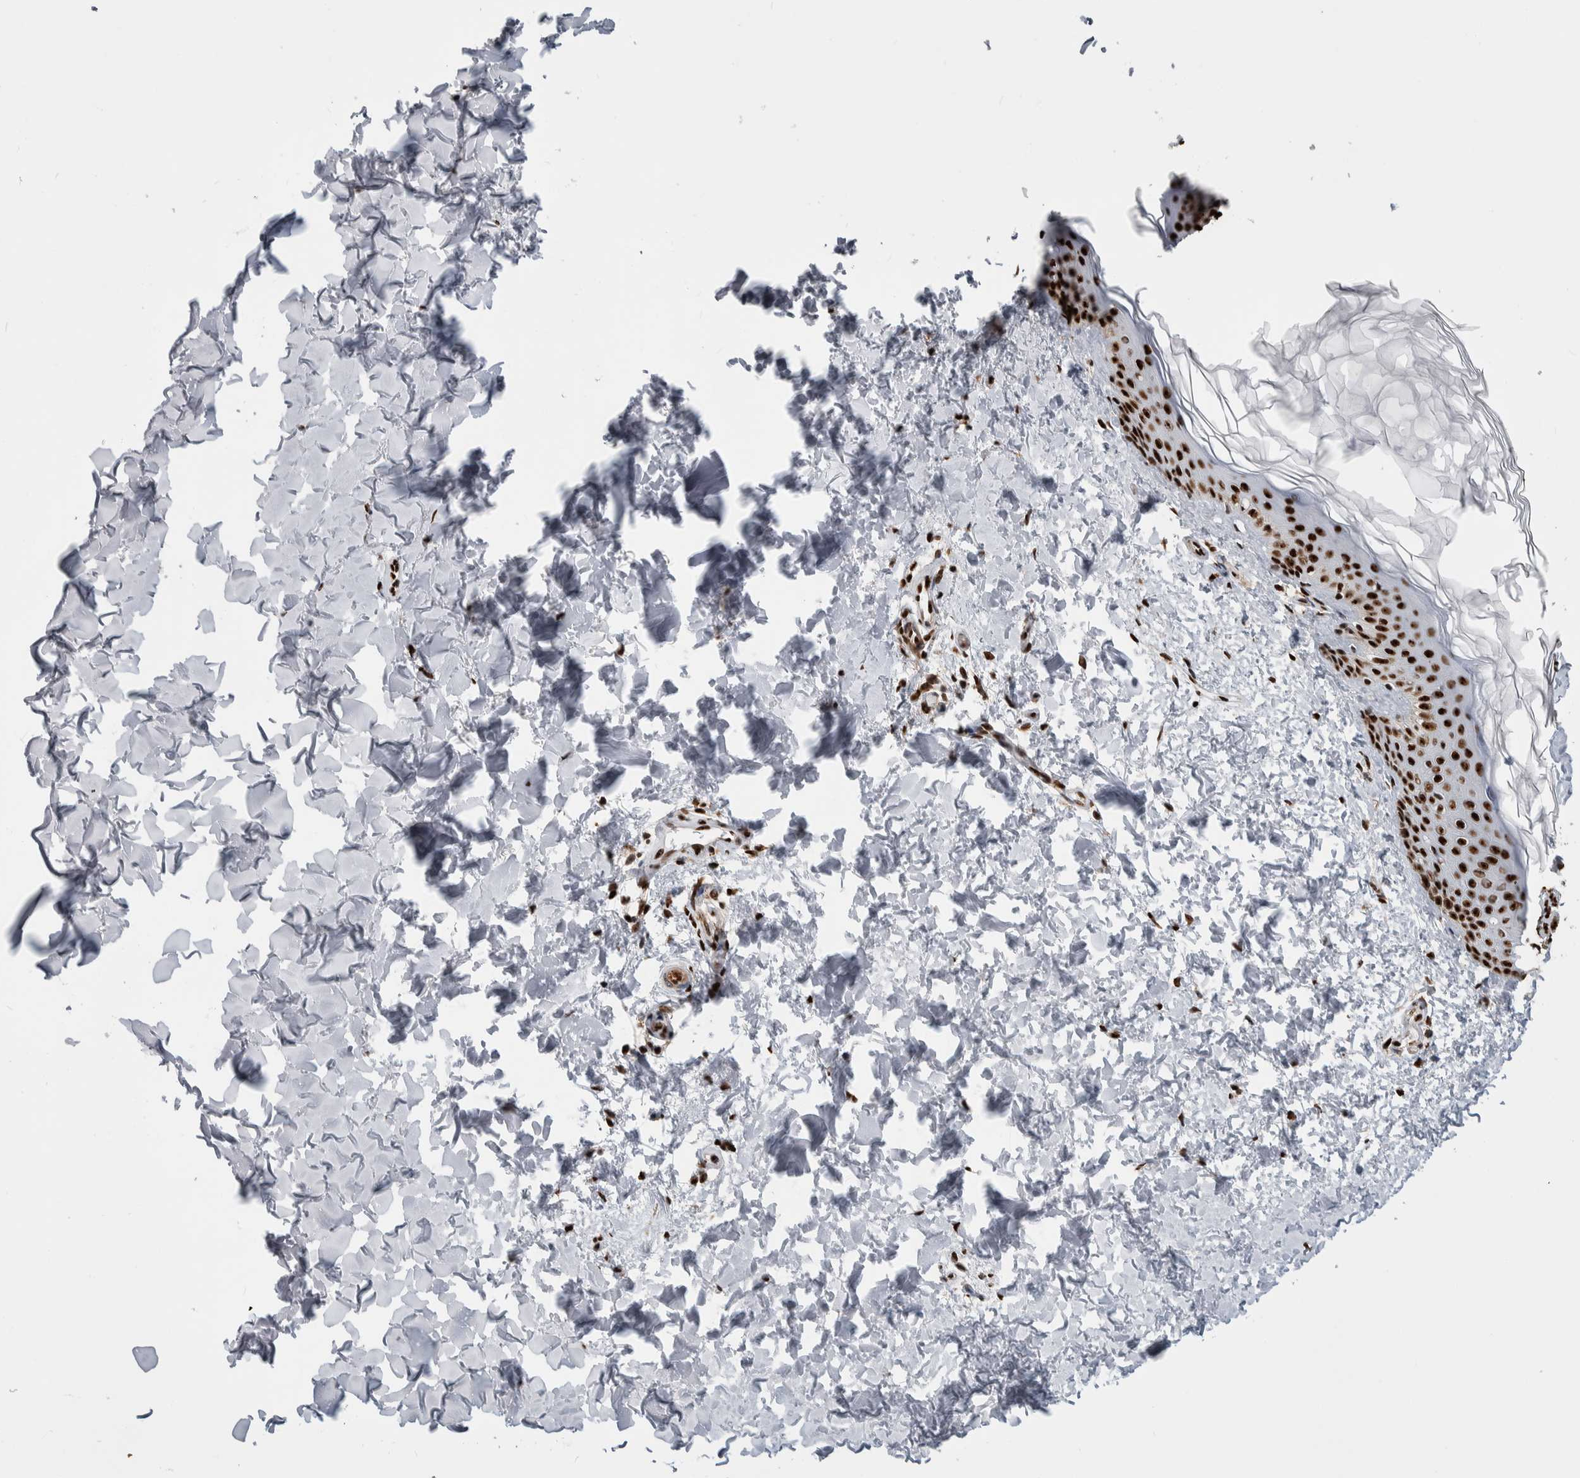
{"staining": {"intensity": "strong", "quantity": ">75%", "location": "nuclear"}, "tissue": "skin", "cell_type": "Fibroblasts", "image_type": "normal", "snomed": [{"axis": "morphology", "description": "Normal tissue, NOS"}, {"axis": "morphology", "description": "Neoplasm, benign, NOS"}, {"axis": "topography", "description": "Skin"}, {"axis": "topography", "description": "Soft tissue"}], "caption": "Protein staining of unremarkable skin exhibits strong nuclear staining in about >75% of fibroblasts.", "gene": "NCL", "patient": {"sex": "male", "age": 26}}